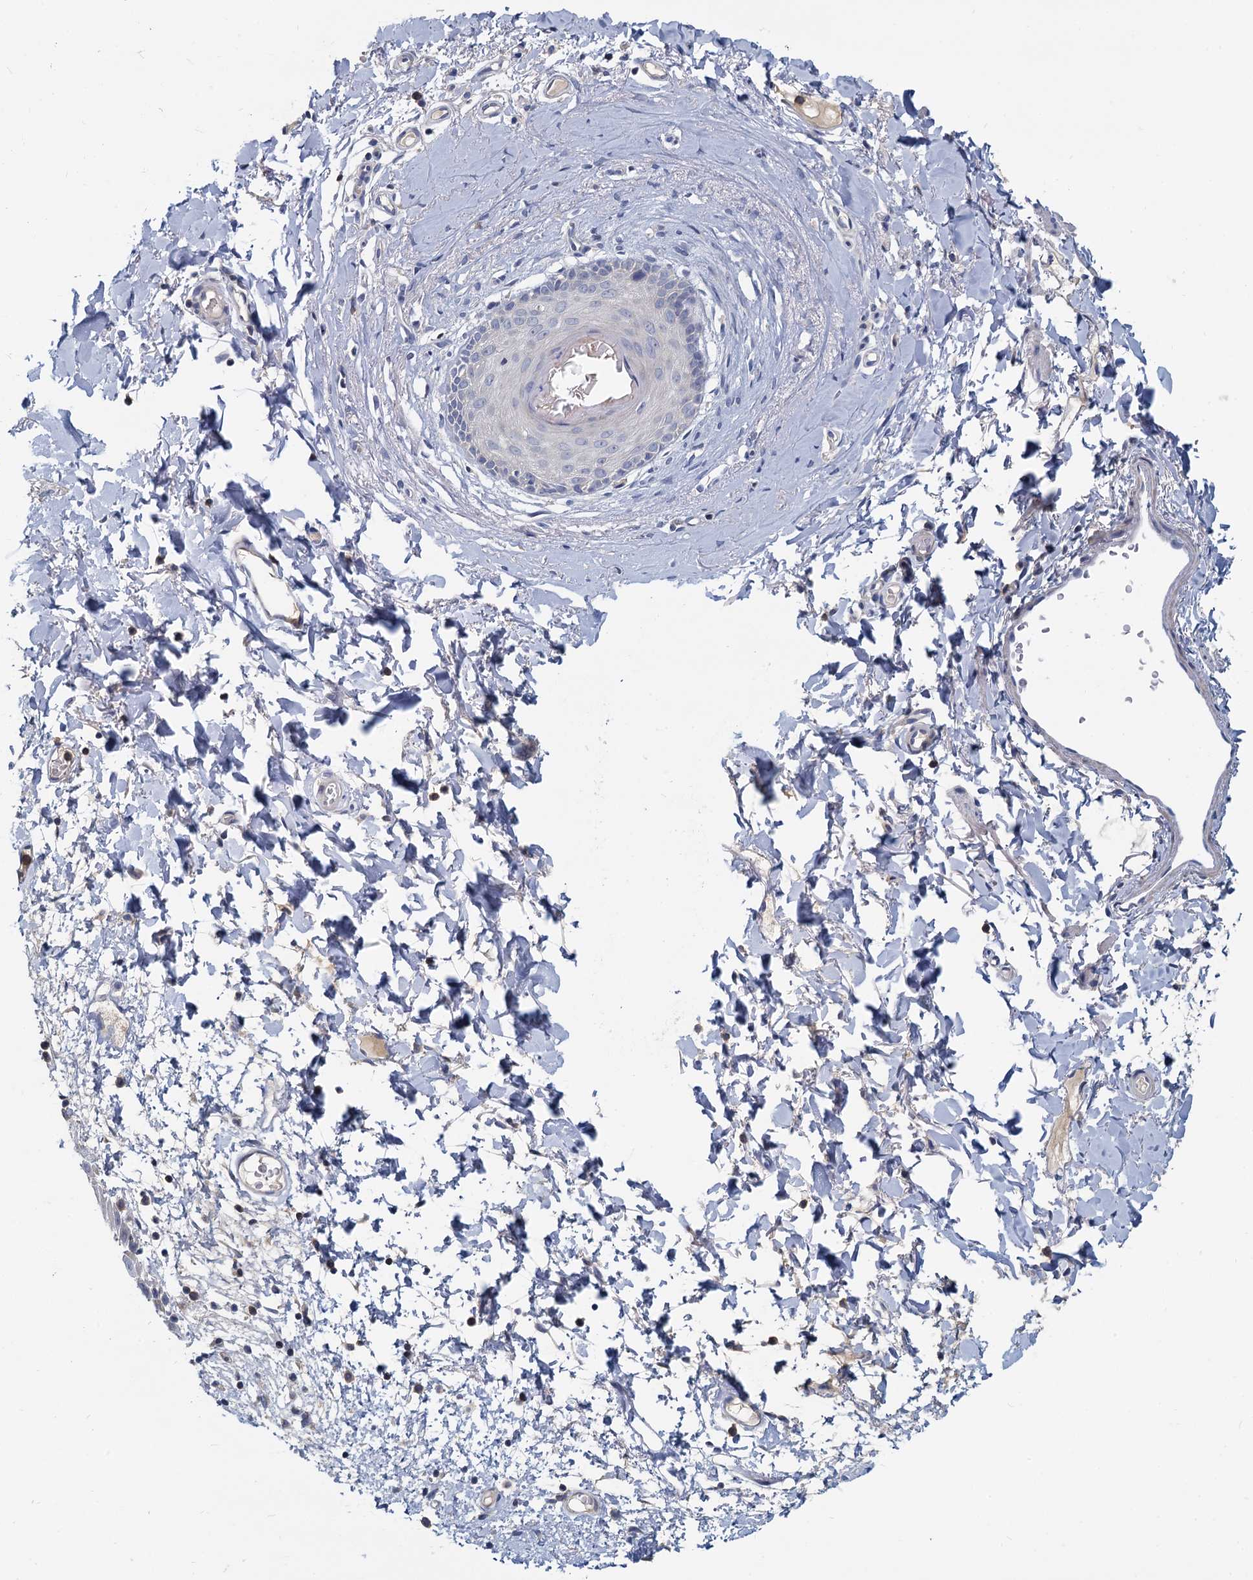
{"staining": {"intensity": "moderate", "quantity": "<25%", "location": "cytoplasmic/membranous"}, "tissue": "skin", "cell_type": "Epidermal cells", "image_type": "normal", "snomed": [{"axis": "morphology", "description": "Normal tissue, NOS"}, {"axis": "topography", "description": "Vulva"}], "caption": "Normal skin demonstrates moderate cytoplasmic/membranous staining in approximately <25% of epidermal cells, visualized by immunohistochemistry. The staining was performed using DAB, with brown indicating positive protein expression. Nuclei are stained blue with hematoxylin.", "gene": "ACSM3", "patient": {"sex": "female", "age": 68}}